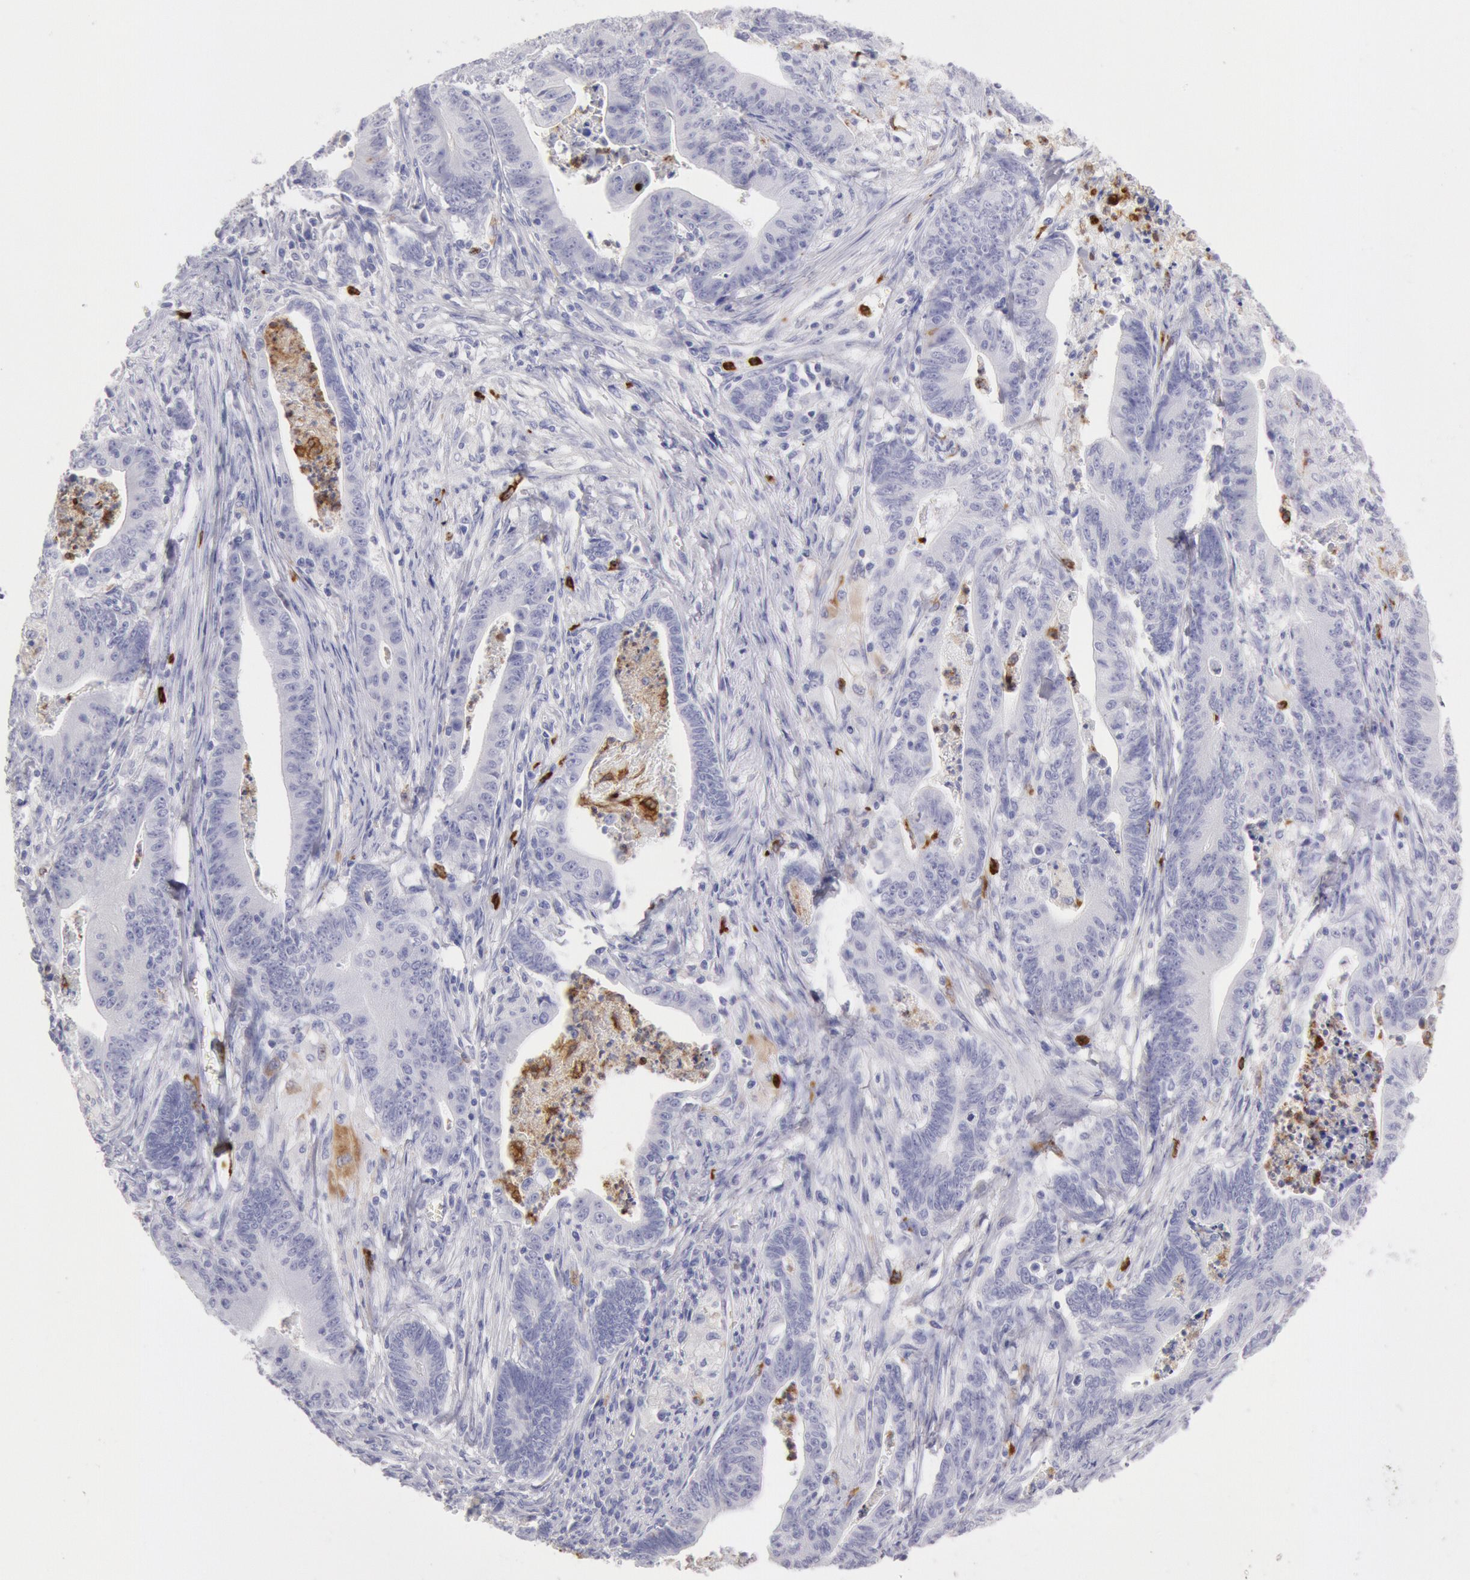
{"staining": {"intensity": "negative", "quantity": "none", "location": "none"}, "tissue": "stomach cancer", "cell_type": "Tumor cells", "image_type": "cancer", "snomed": [{"axis": "morphology", "description": "Adenocarcinoma, NOS"}, {"axis": "topography", "description": "Stomach, lower"}], "caption": "The immunohistochemistry image has no significant positivity in tumor cells of stomach cancer tissue. The staining was performed using DAB to visualize the protein expression in brown, while the nuclei were stained in blue with hematoxylin (Magnification: 20x).", "gene": "FCN1", "patient": {"sex": "female", "age": 86}}